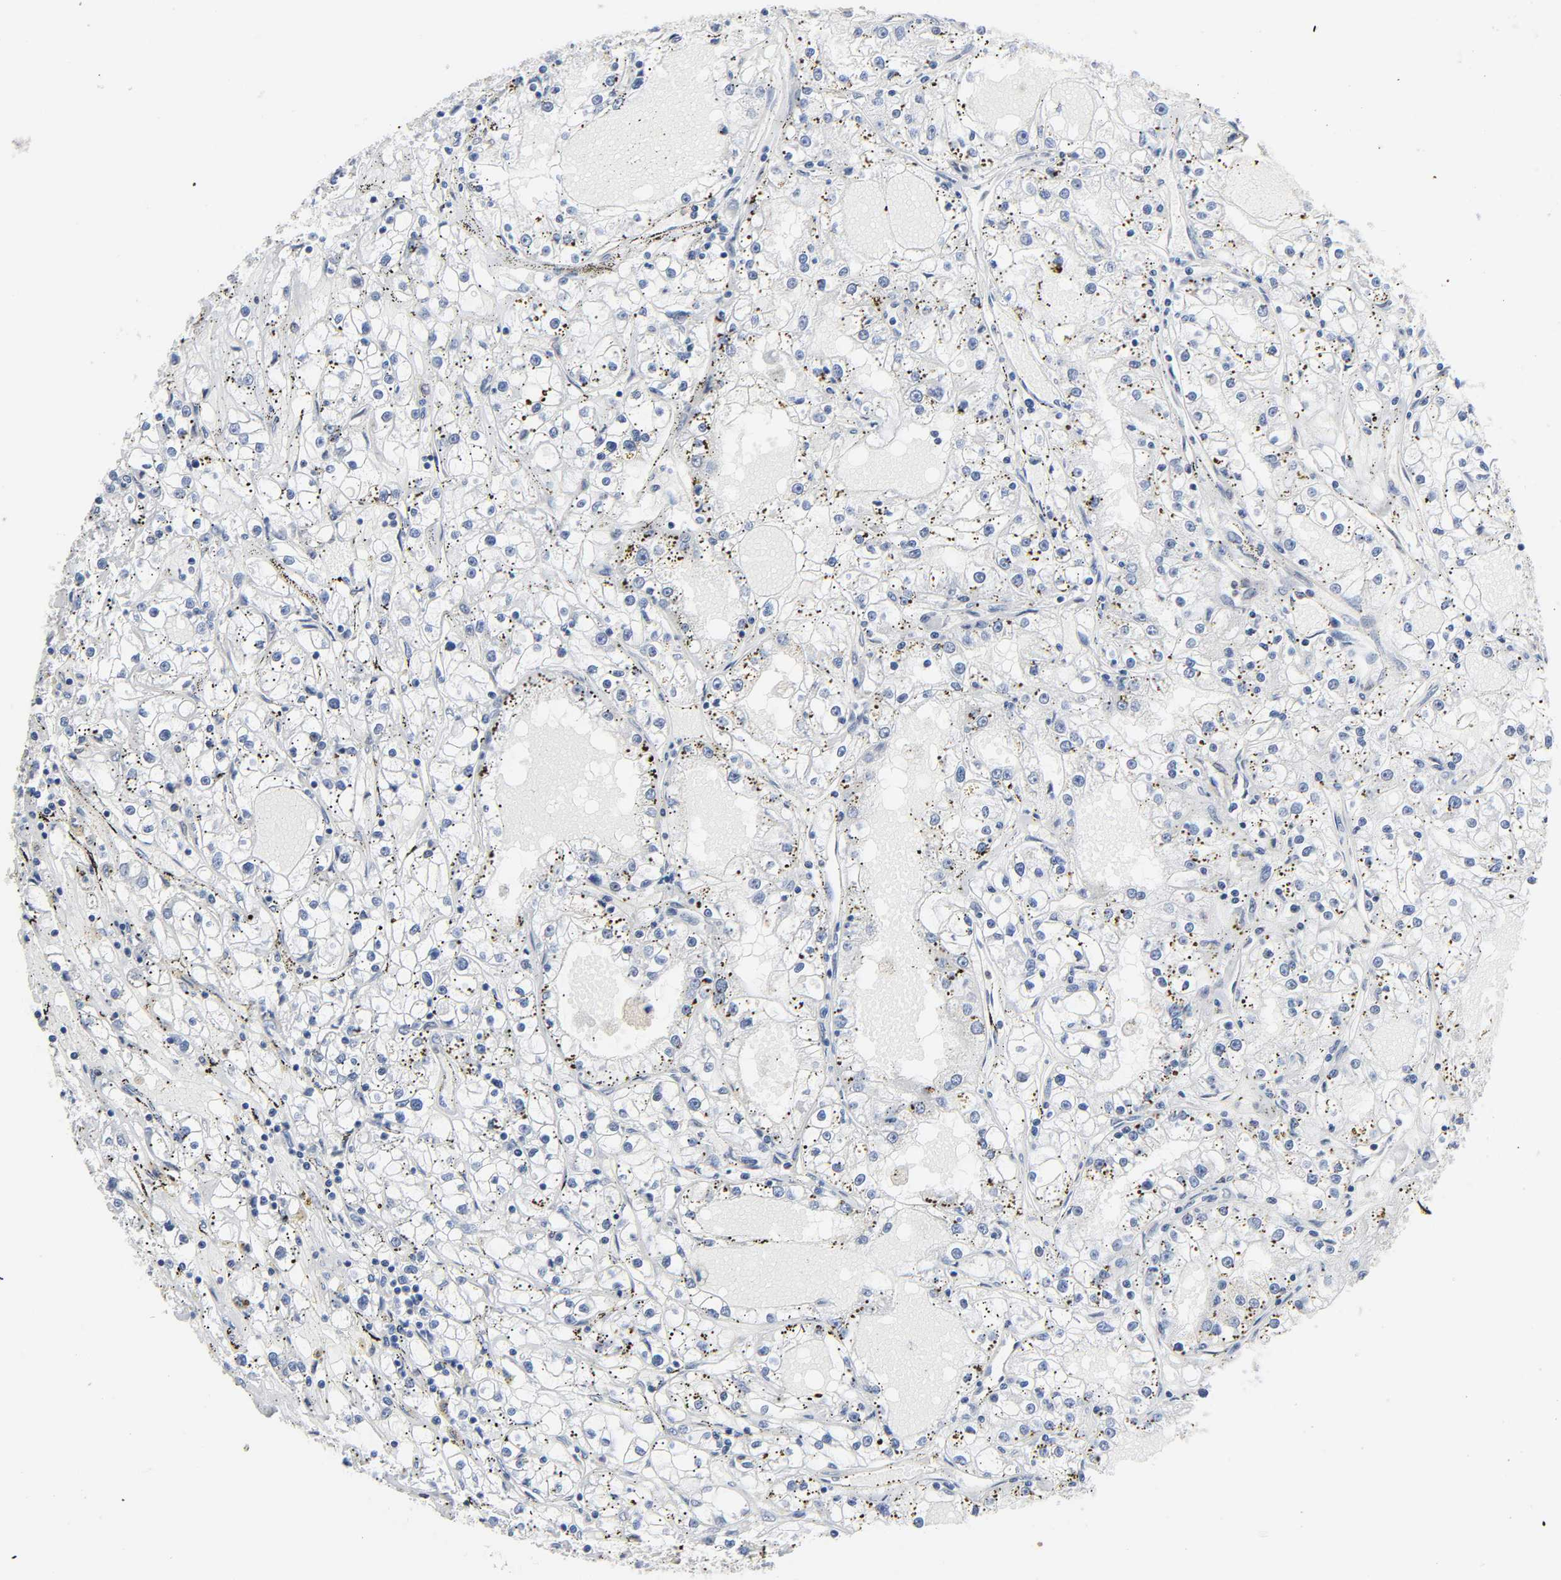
{"staining": {"intensity": "moderate", "quantity": "25%-75%", "location": "cytoplasmic/membranous"}, "tissue": "renal cancer", "cell_type": "Tumor cells", "image_type": "cancer", "snomed": [{"axis": "morphology", "description": "Adenocarcinoma, NOS"}, {"axis": "topography", "description": "Kidney"}], "caption": "Immunohistochemistry (IHC) (DAB) staining of human renal cancer (adenocarcinoma) demonstrates moderate cytoplasmic/membranous protein staining in approximately 25%-75% of tumor cells.", "gene": "DDX10", "patient": {"sex": "male", "age": 56}}